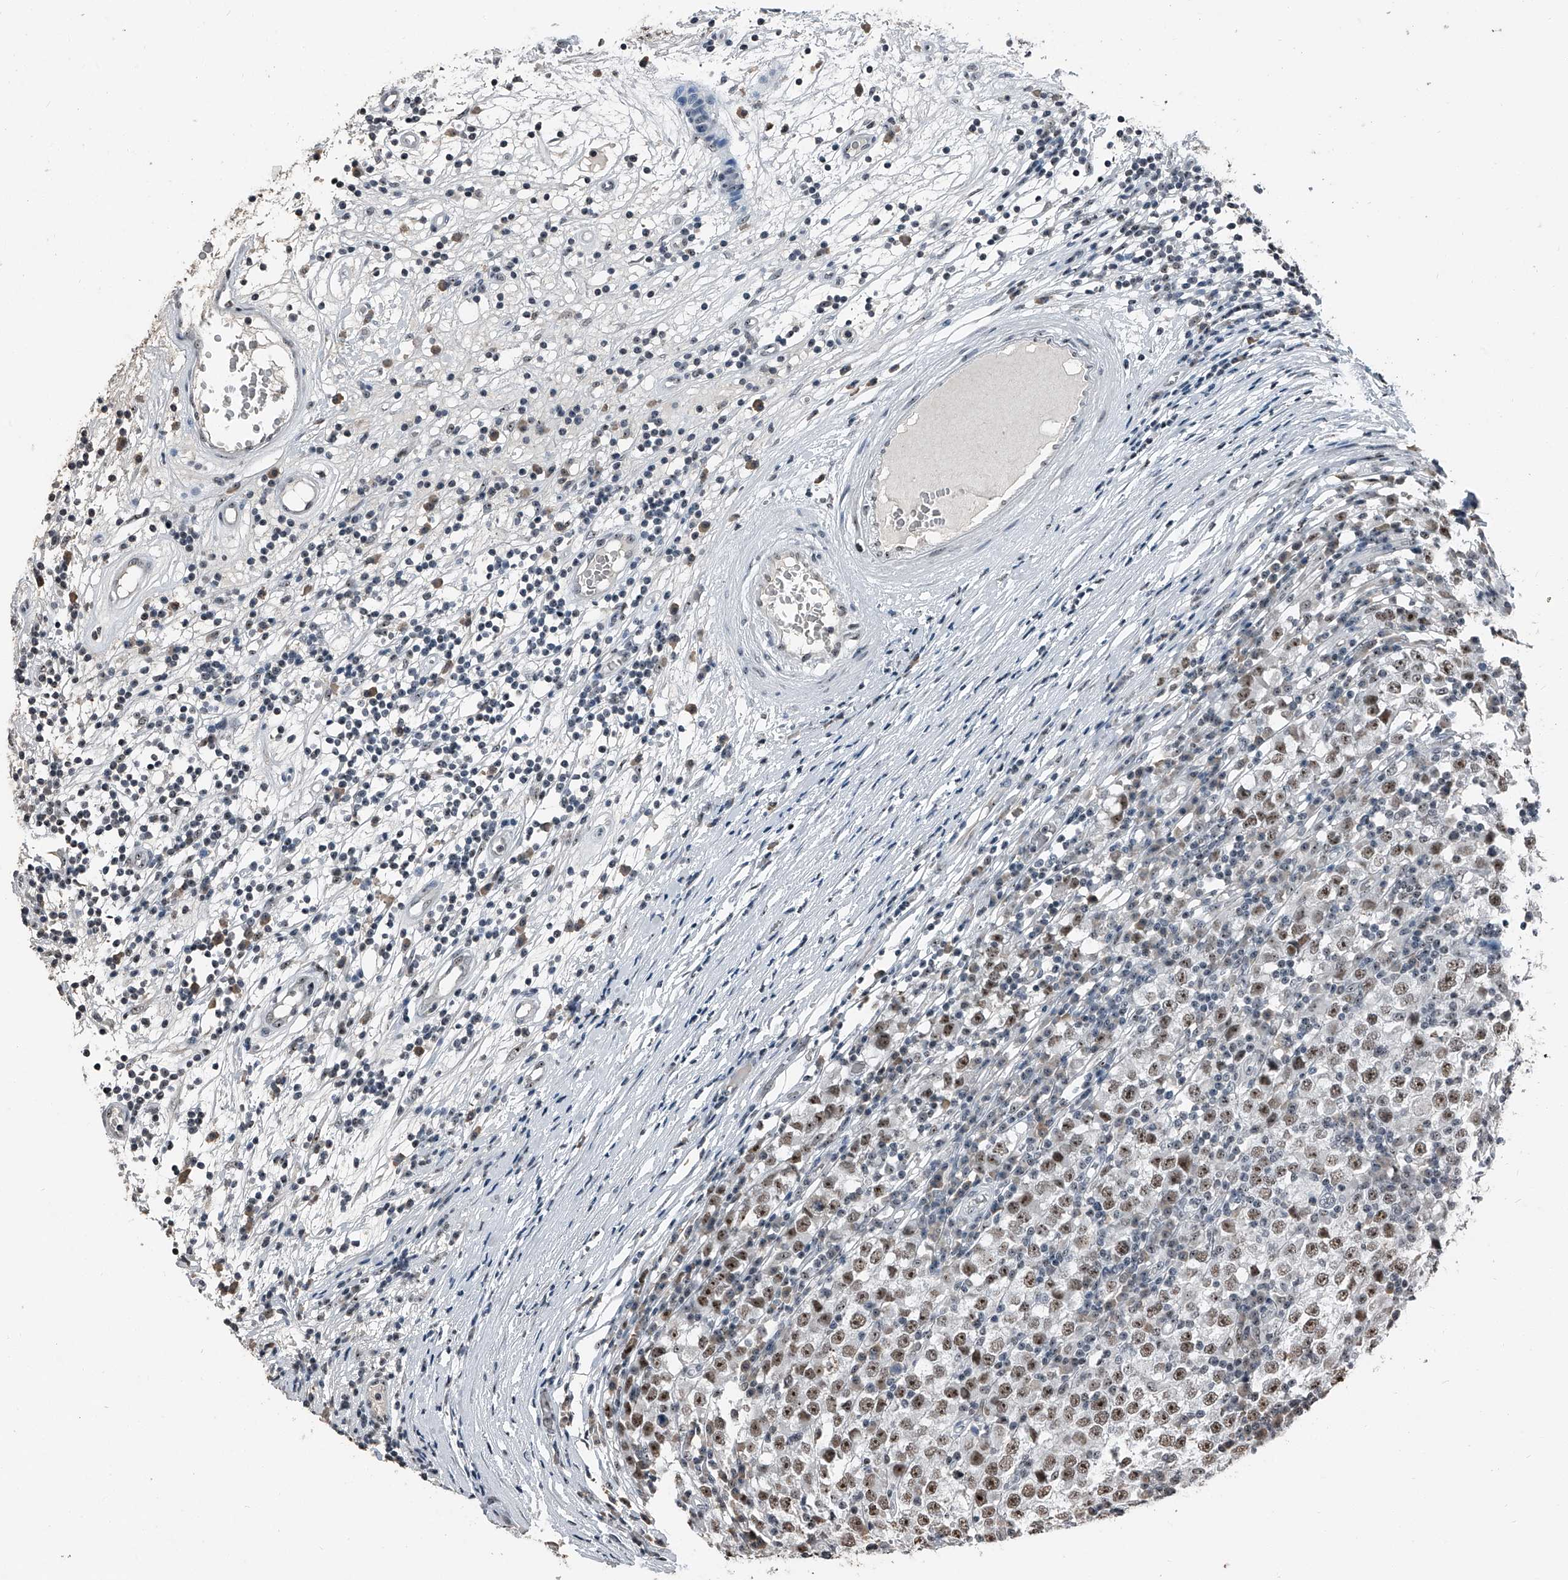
{"staining": {"intensity": "moderate", "quantity": ">75%", "location": "nuclear"}, "tissue": "testis cancer", "cell_type": "Tumor cells", "image_type": "cancer", "snomed": [{"axis": "morphology", "description": "Seminoma, NOS"}, {"axis": "topography", "description": "Testis"}], "caption": "Immunohistochemical staining of testis seminoma reveals medium levels of moderate nuclear positivity in about >75% of tumor cells. (Stains: DAB in brown, nuclei in blue, Microscopy: brightfield microscopy at high magnification).", "gene": "TCOF1", "patient": {"sex": "male", "age": 65}}